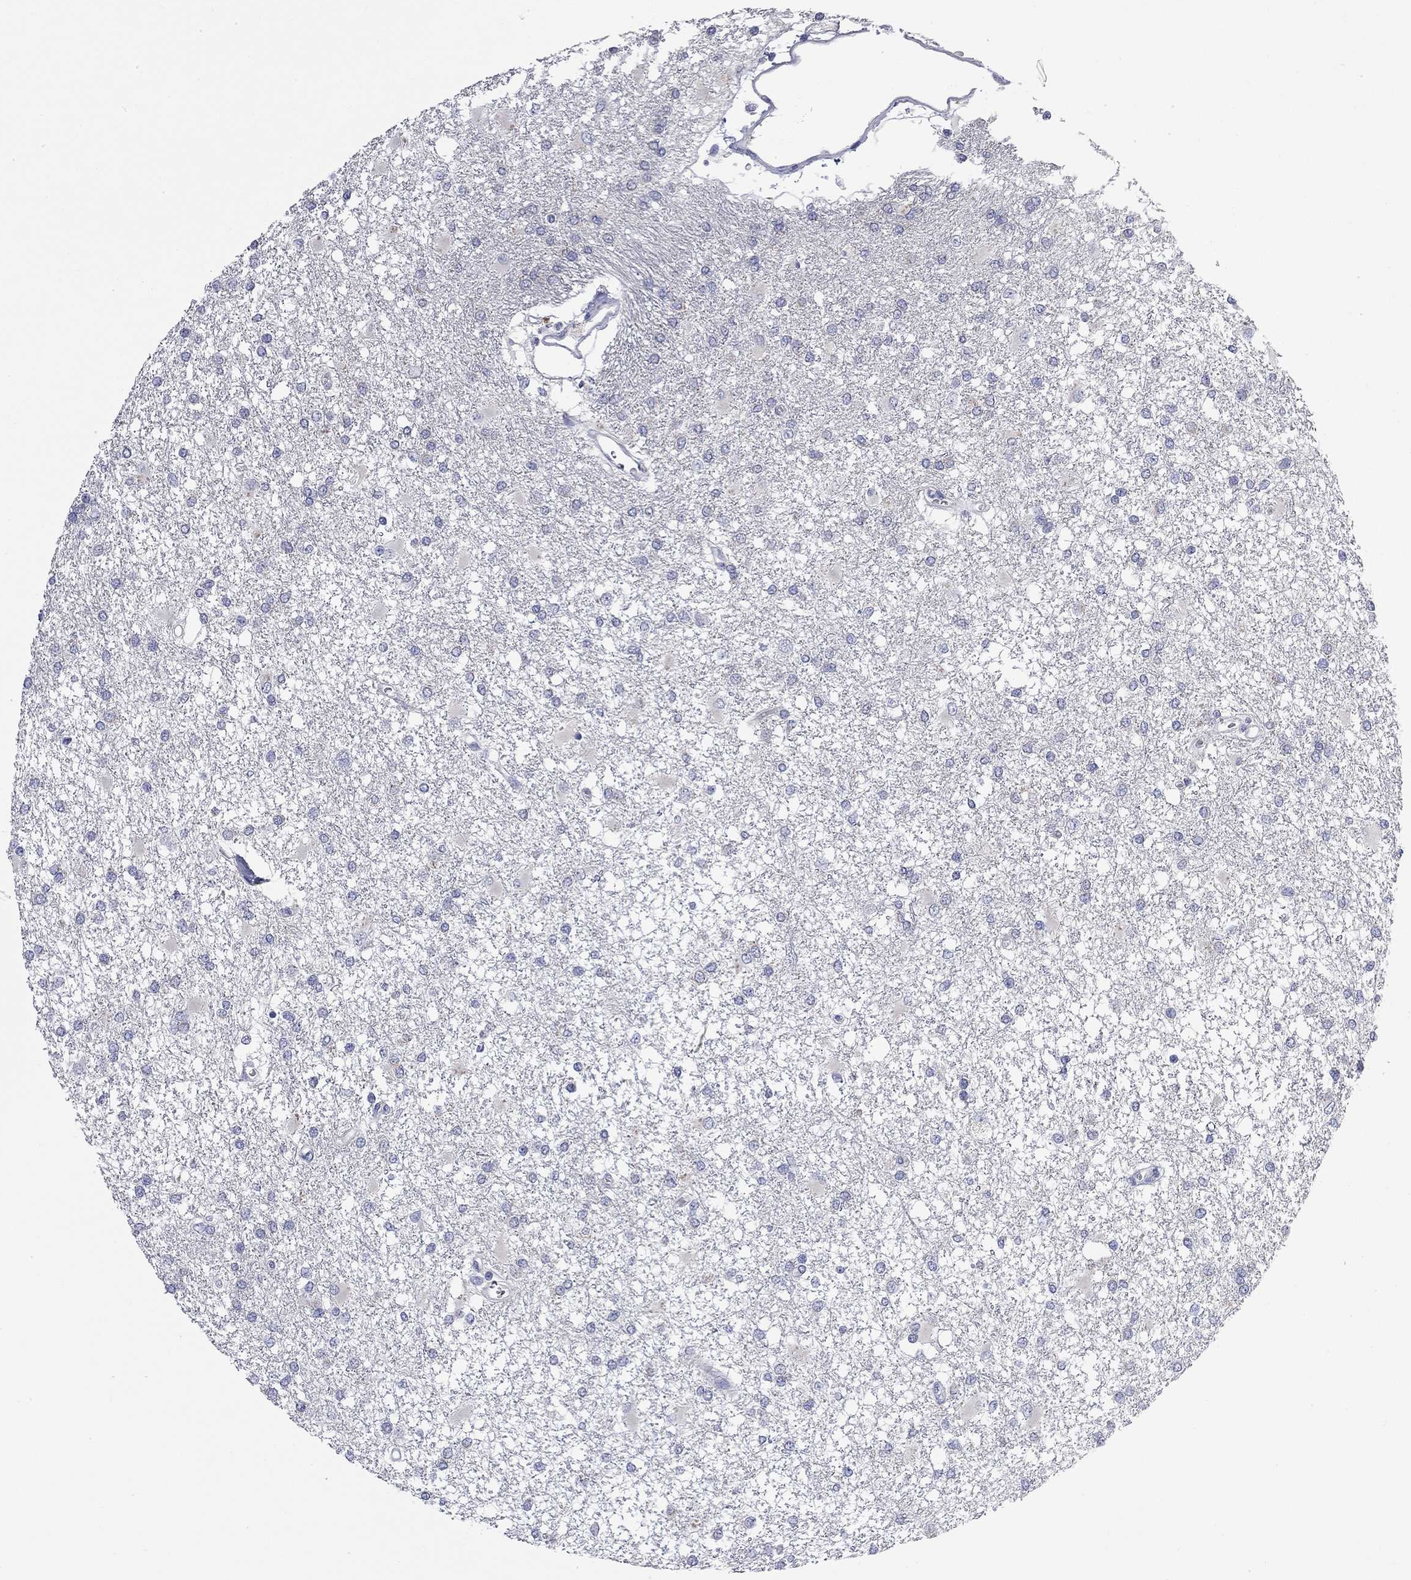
{"staining": {"intensity": "negative", "quantity": "none", "location": "none"}, "tissue": "glioma", "cell_type": "Tumor cells", "image_type": "cancer", "snomed": [{"axis": "morphology", "description": "Glioma, malignant, High grade"}, {"axis": "topography", "description": "Cerebral cortex"}], "caption": "Tumor cells show no significant protein positivity in malignant glioma (high-grade).", "gene": "ABCB4", "patient": {"sex": "male", "age": 79}}